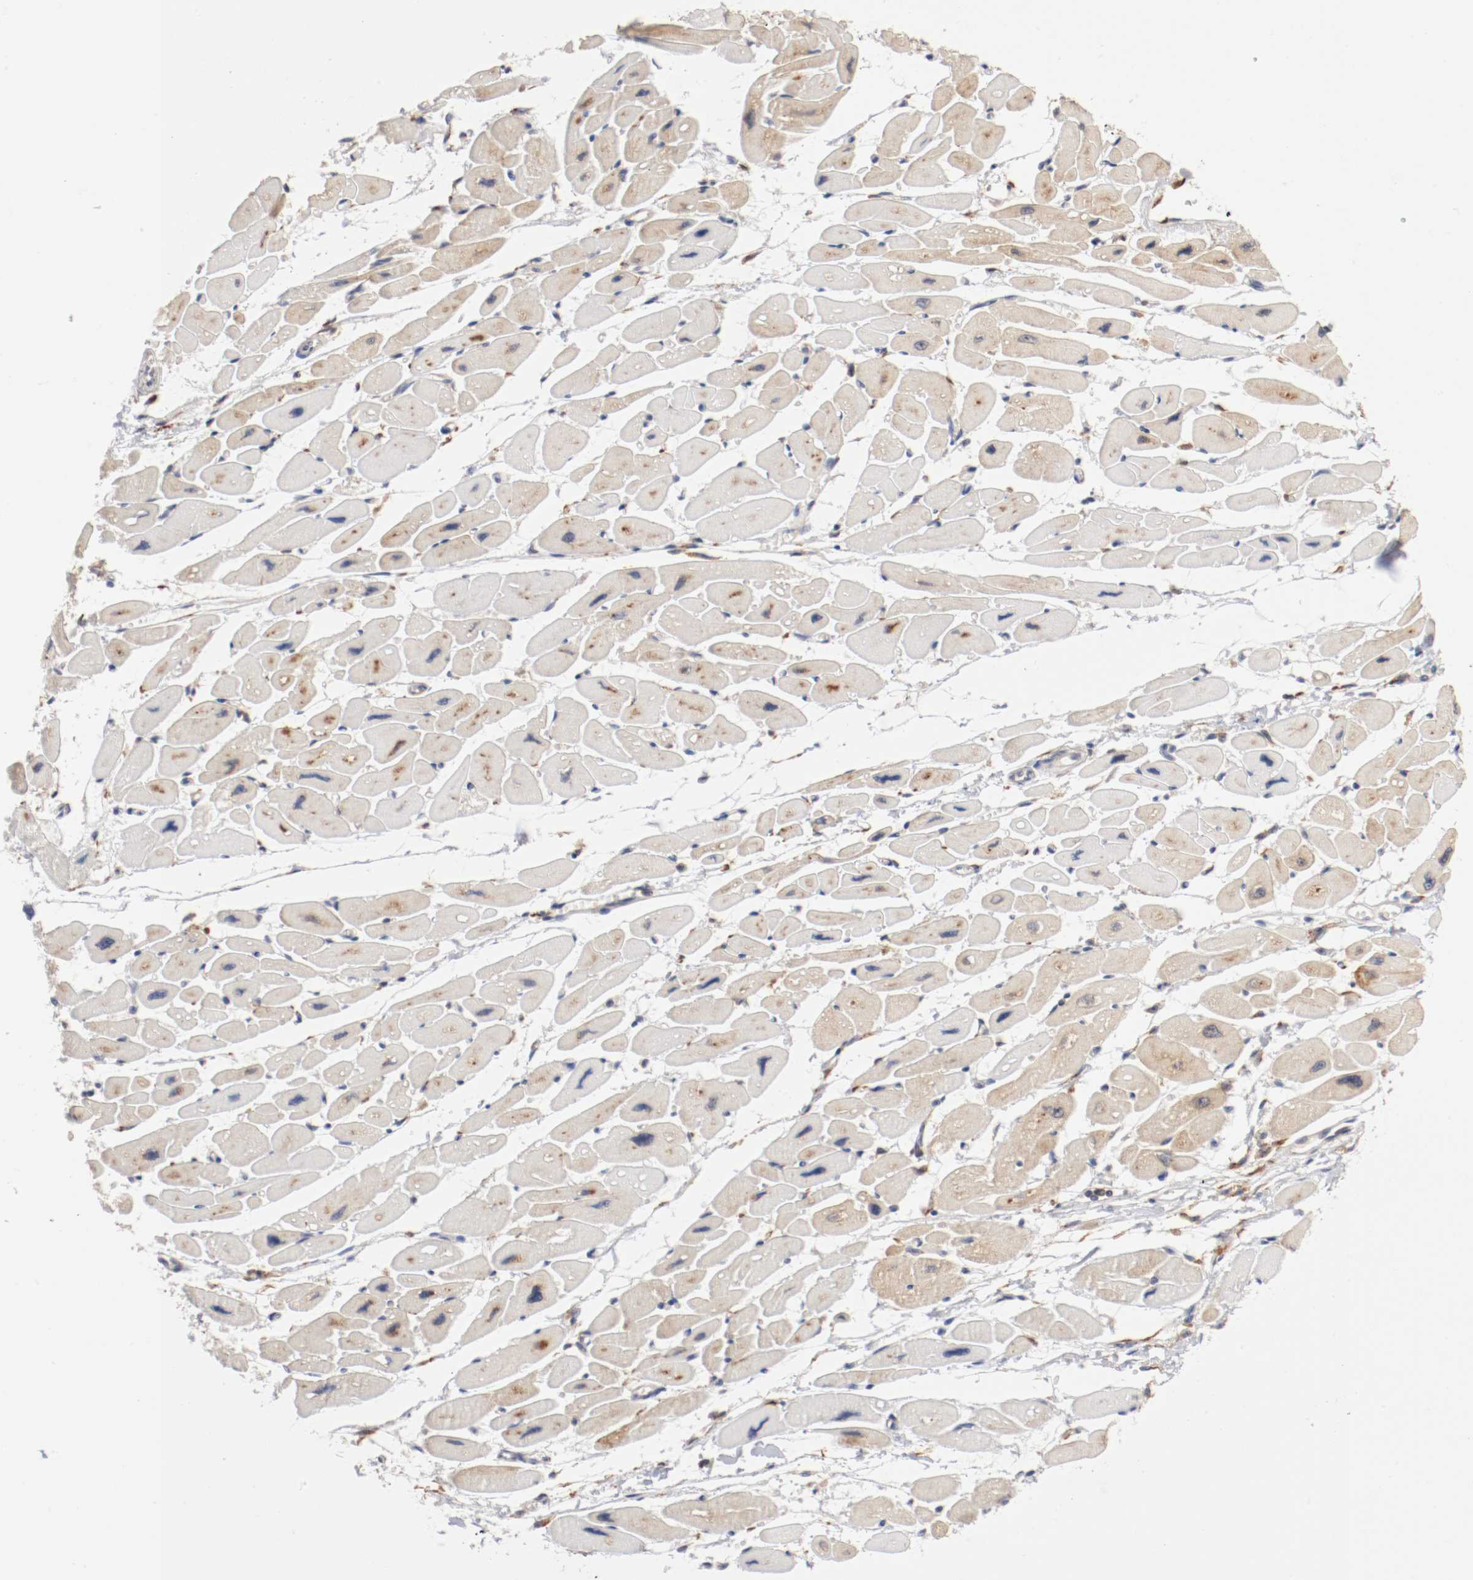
{"staining": {"intensity": "weak", "quantity": ">75%", "location": "cytoplasmic/membranous"}, "tissue": "heart muscle", "cell_type": "Cardiomyocytes", "image_type": "normal", "snomed": [{"axis": "morphology", "description": "Normal tissue, NOS"}, {"axis": "topography", "description": "Heart"}], "caption": "Unremarkable heart muscle was stained to show a protein in brown. There is low levels of weak cytoplasmic/membranous expression in about >75% of cardiomyocytes. The staining was performed using DAB (3,3'-diaminobenzidine), with brown indicating positive protein expression. Nuclei are stained blue with hematoxylin.", "gene": "FKBP3", "patient": {"sex": "female", "age": 54}}